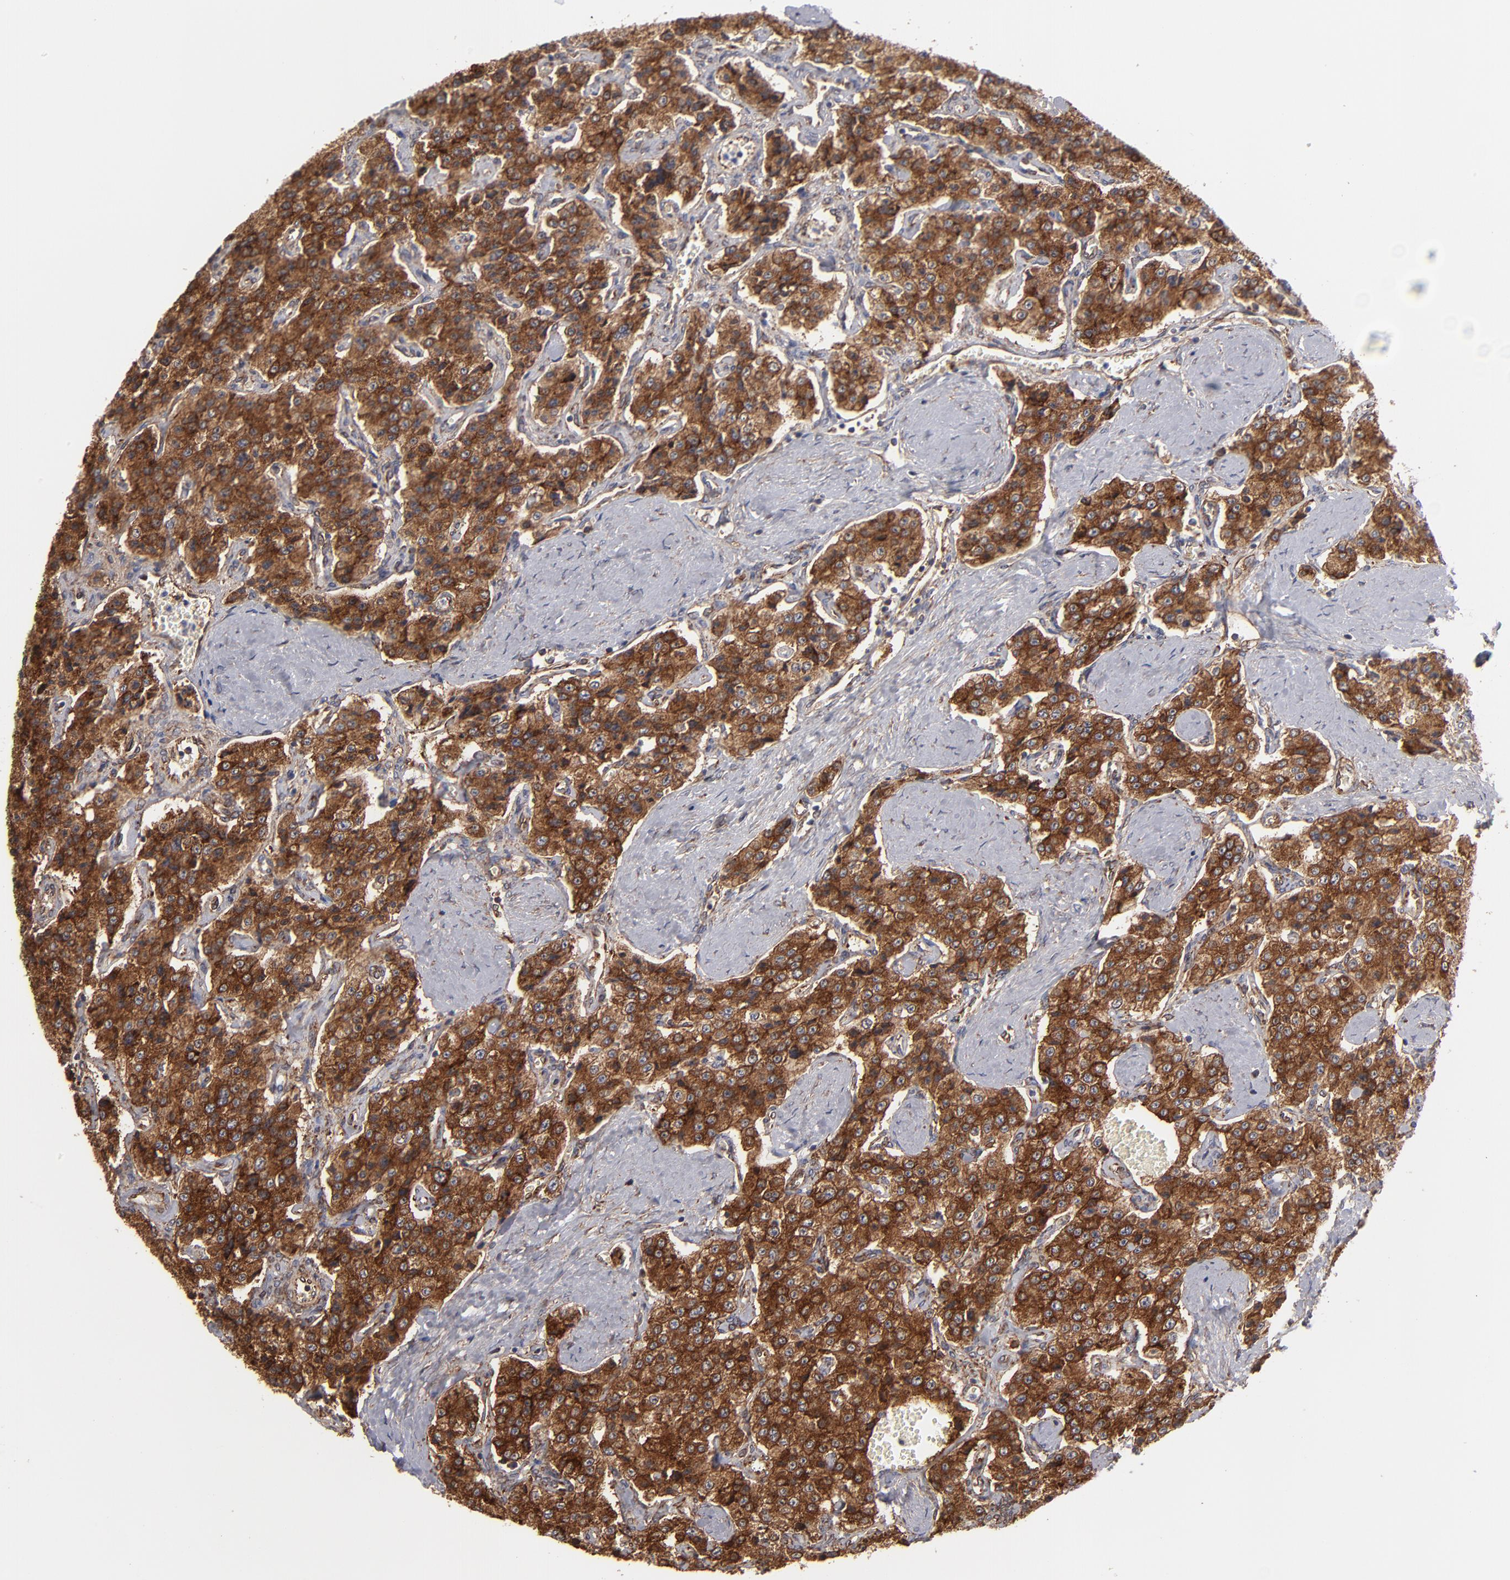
{"staining": {"intensity": "strong", "quantity": ">75%", "location": "cytoplasmic/membranous"}, "tissue": "carcinoid", "cell_type": "Tumor cells", "image_type": "cancer", "snomed": [{"axis": "morphology", "description": "Carcinoid, malignant, NOS"}, {"axis": "topography", "description": "Small intestine"}], "caption": "The immunohistochemical stain labels strong cytoplasmic/membranous expression in tumor cells of carcinoid tissue. (Brightfield microscopy of DAB IHC at high magnification).", "gene": "KTN1", "patient": {"sex": "male", "age": 52}}